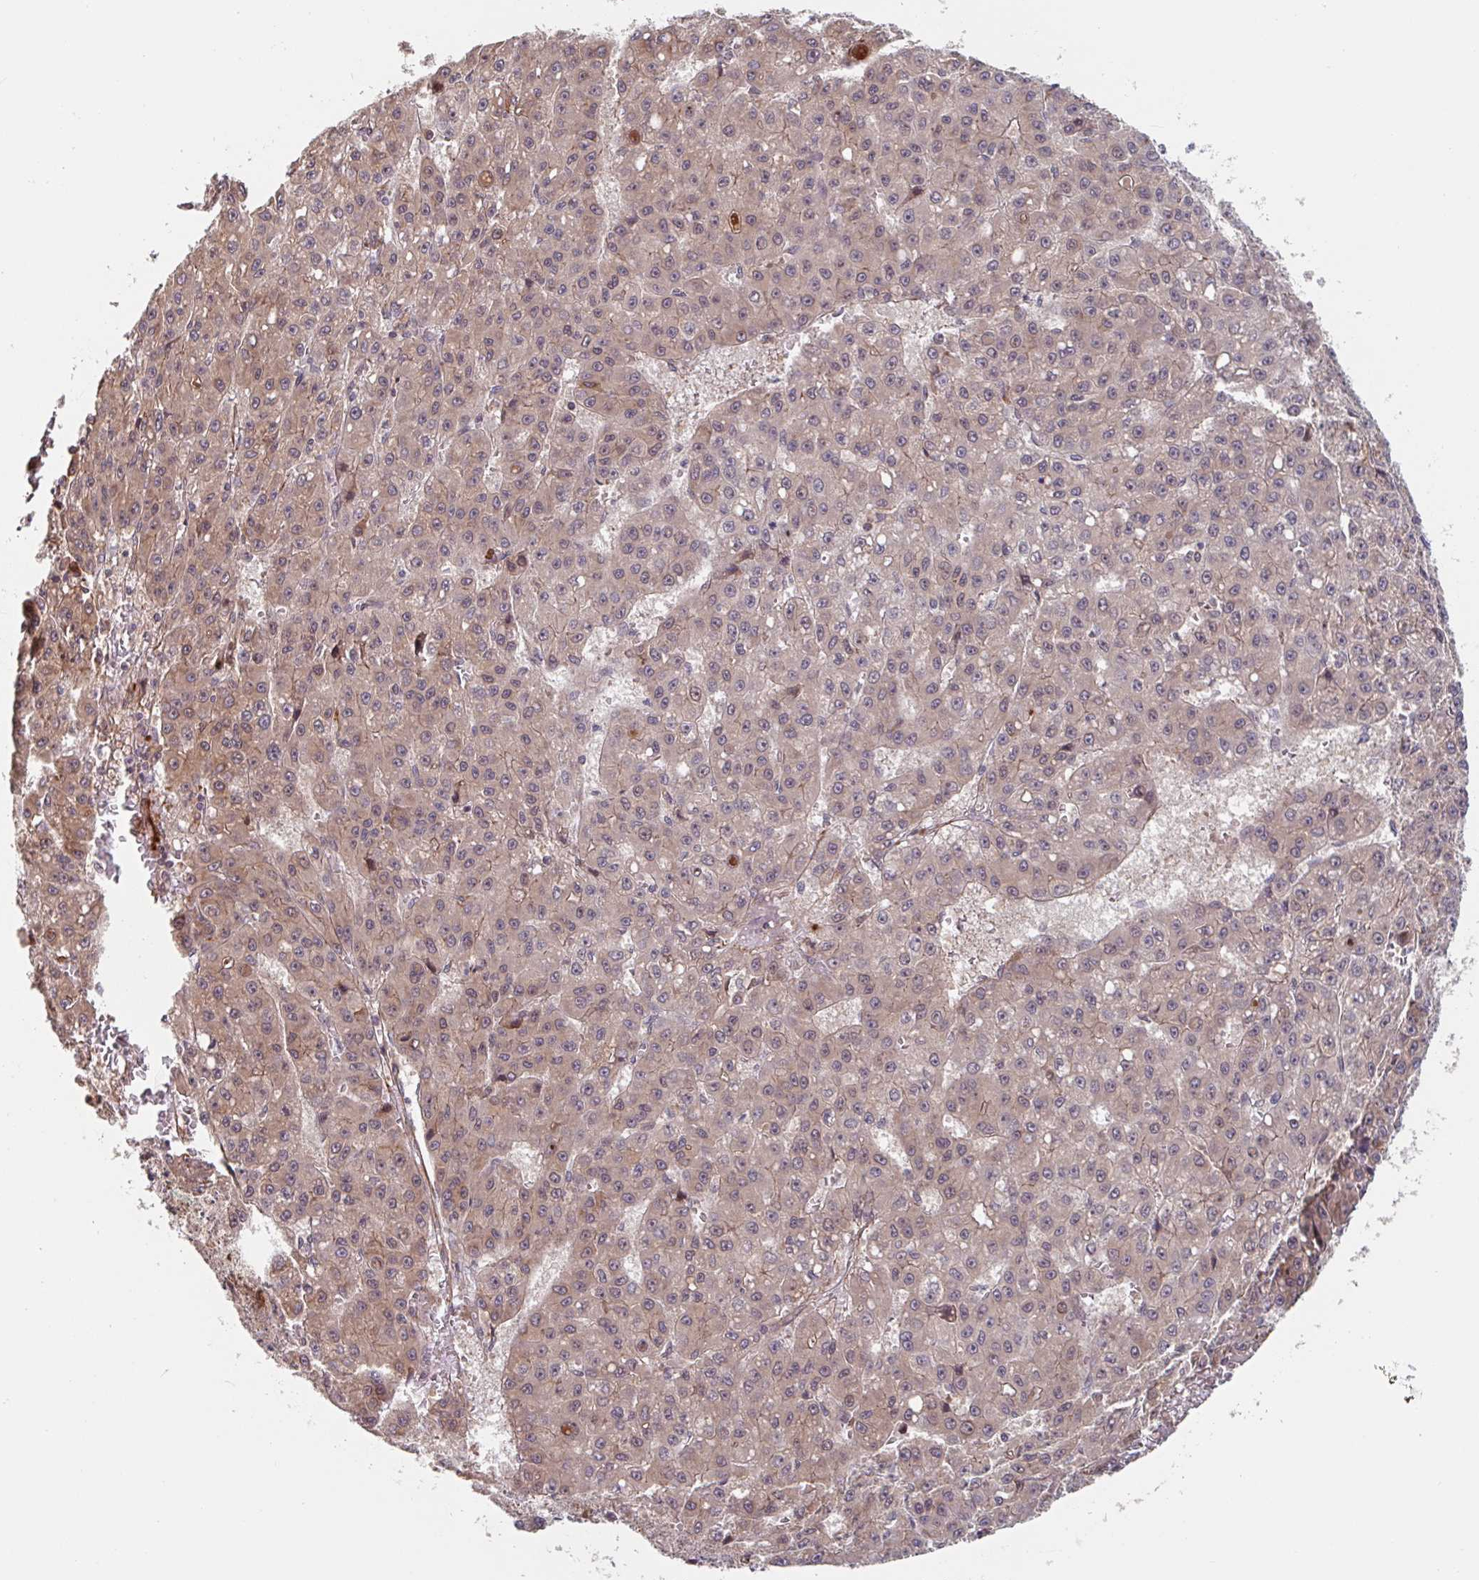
{"staining": {"intensity": "weak", "quantity": ">75%", "location": "cytoplasmic/membranous"}, "tissue": "liver cancer", "cell_type": "Tumor cells", "image_type": "cancer", "snomed": [{"axis": "morphology", "description": "Carcinoma, Hepatocellular, NOS"}, {"axis": "topography", "description": "Liver"}], "caption": "Protein staining displays weak cytoplasmic/membranous expression in about >75% of tumor cells in liver hepatocellular carcinoma.", "gene": "NUB1", "patient": {"sex": "male", "age": 70}}